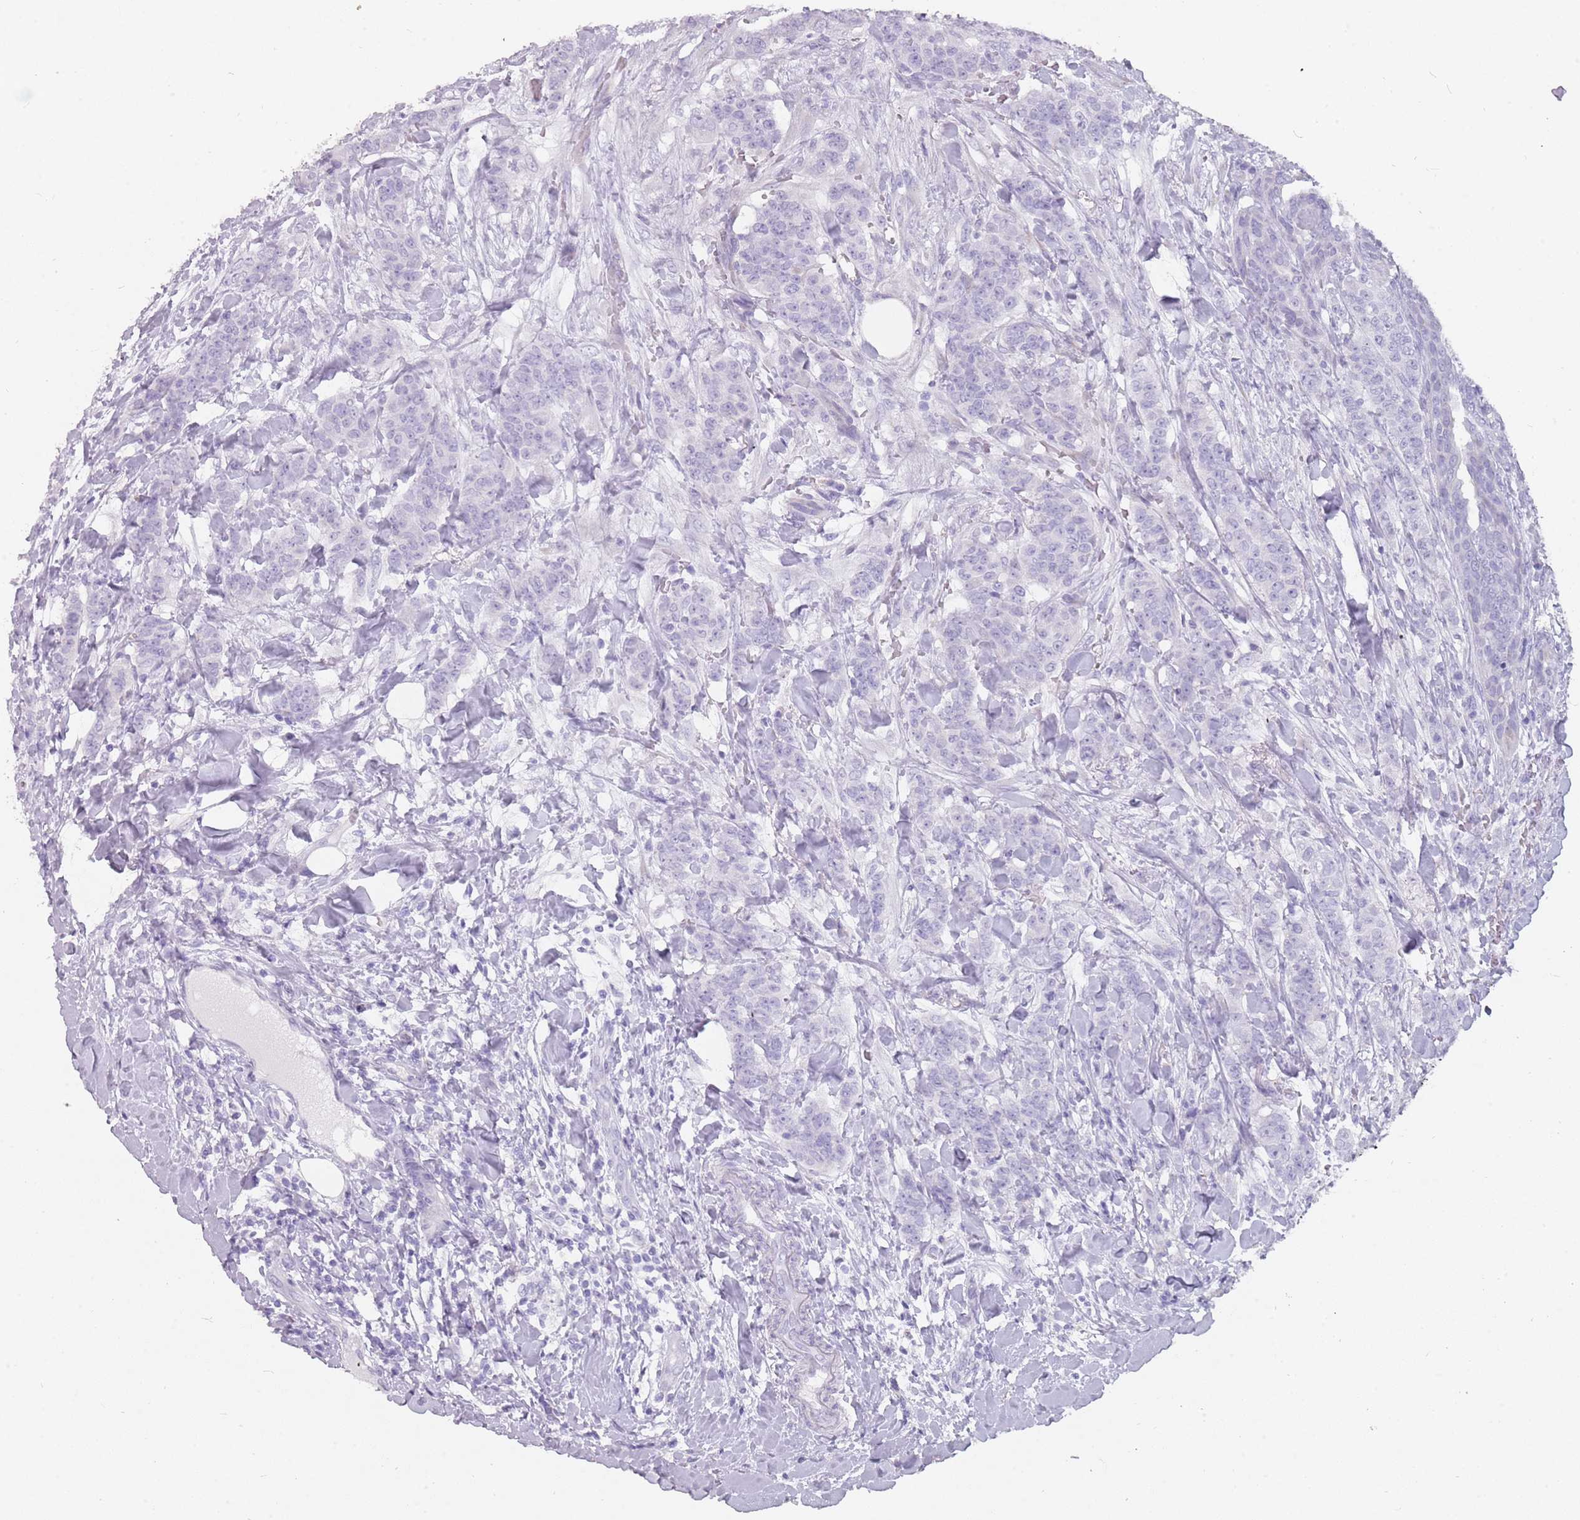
{"staining": {"intensity": "negative", "quantity": "none", "location": "none"}, "tissue": "breast cancer", "cell_type": "Tumor cells", "image_type": "cancer", "snomed": [{"axis": "morphology", "description": "Duct carcinoma"}, {"axis": "topography", "description": "Breast"}], "caption": "Human infiltrating ductal carcinoma (breast) stained for a protein using immunohistochemistry exhibits no positivity in tumor cells.", "gene": "DDX4", "patient": {"sex": "female", "age": 40}}